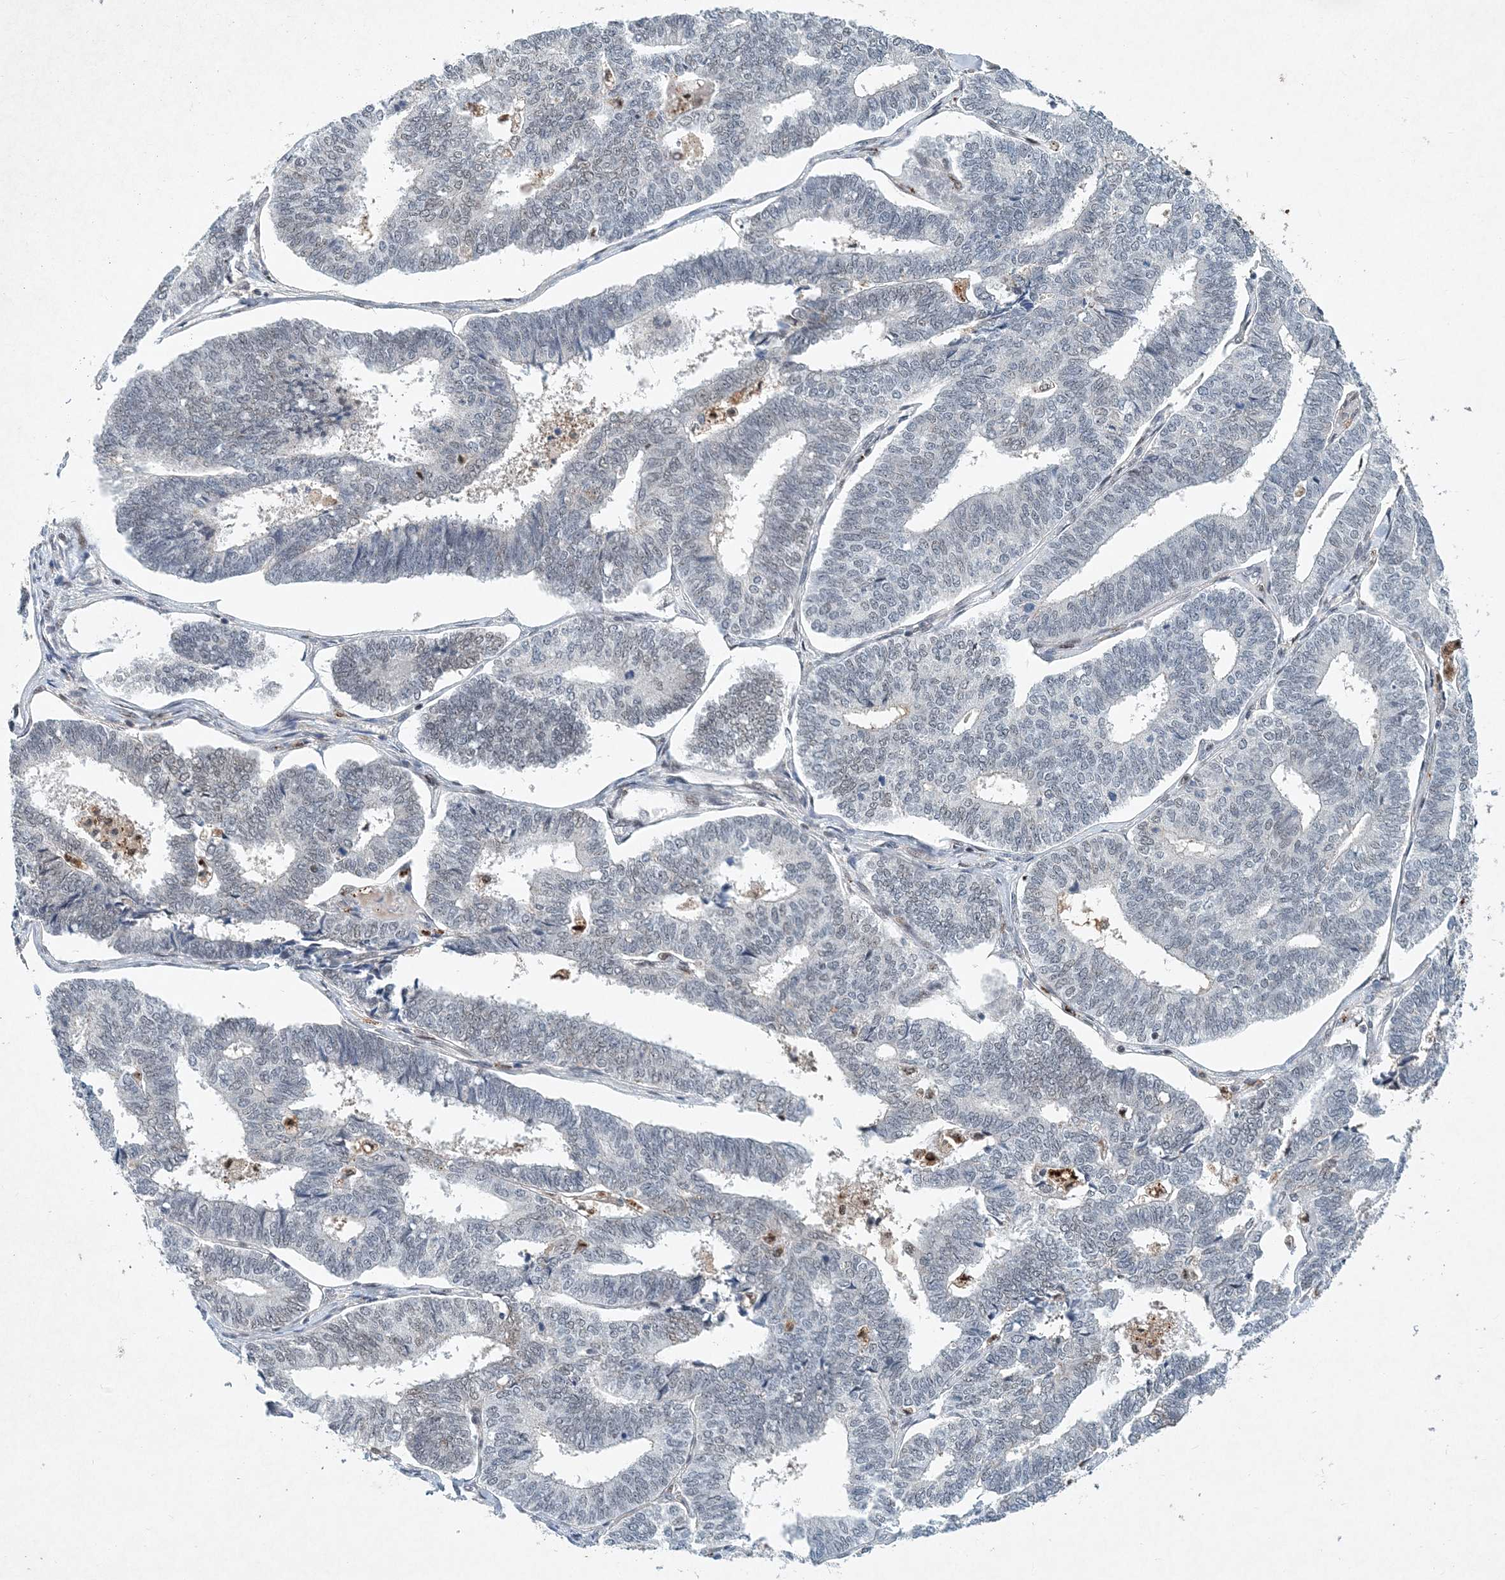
{"staining": {"intensity": "negative", "quantity": "none", "location": "none"}, "tissue": "endometrial cancer", "cell_type": "Tumor cells", "image_type": "cancer", "snomed": [{"axis": "morphology", "description": "Adenocarcinoma, NOS"}, {"axis": "topography", "description": "Endometrium"}], "caption": "Histopathology image shows no protein expression in tumor cells of endometrial adenocarcinoma tissue.", "gene": "KPNA4", "patient": {"sex": "female", "age": 70}}